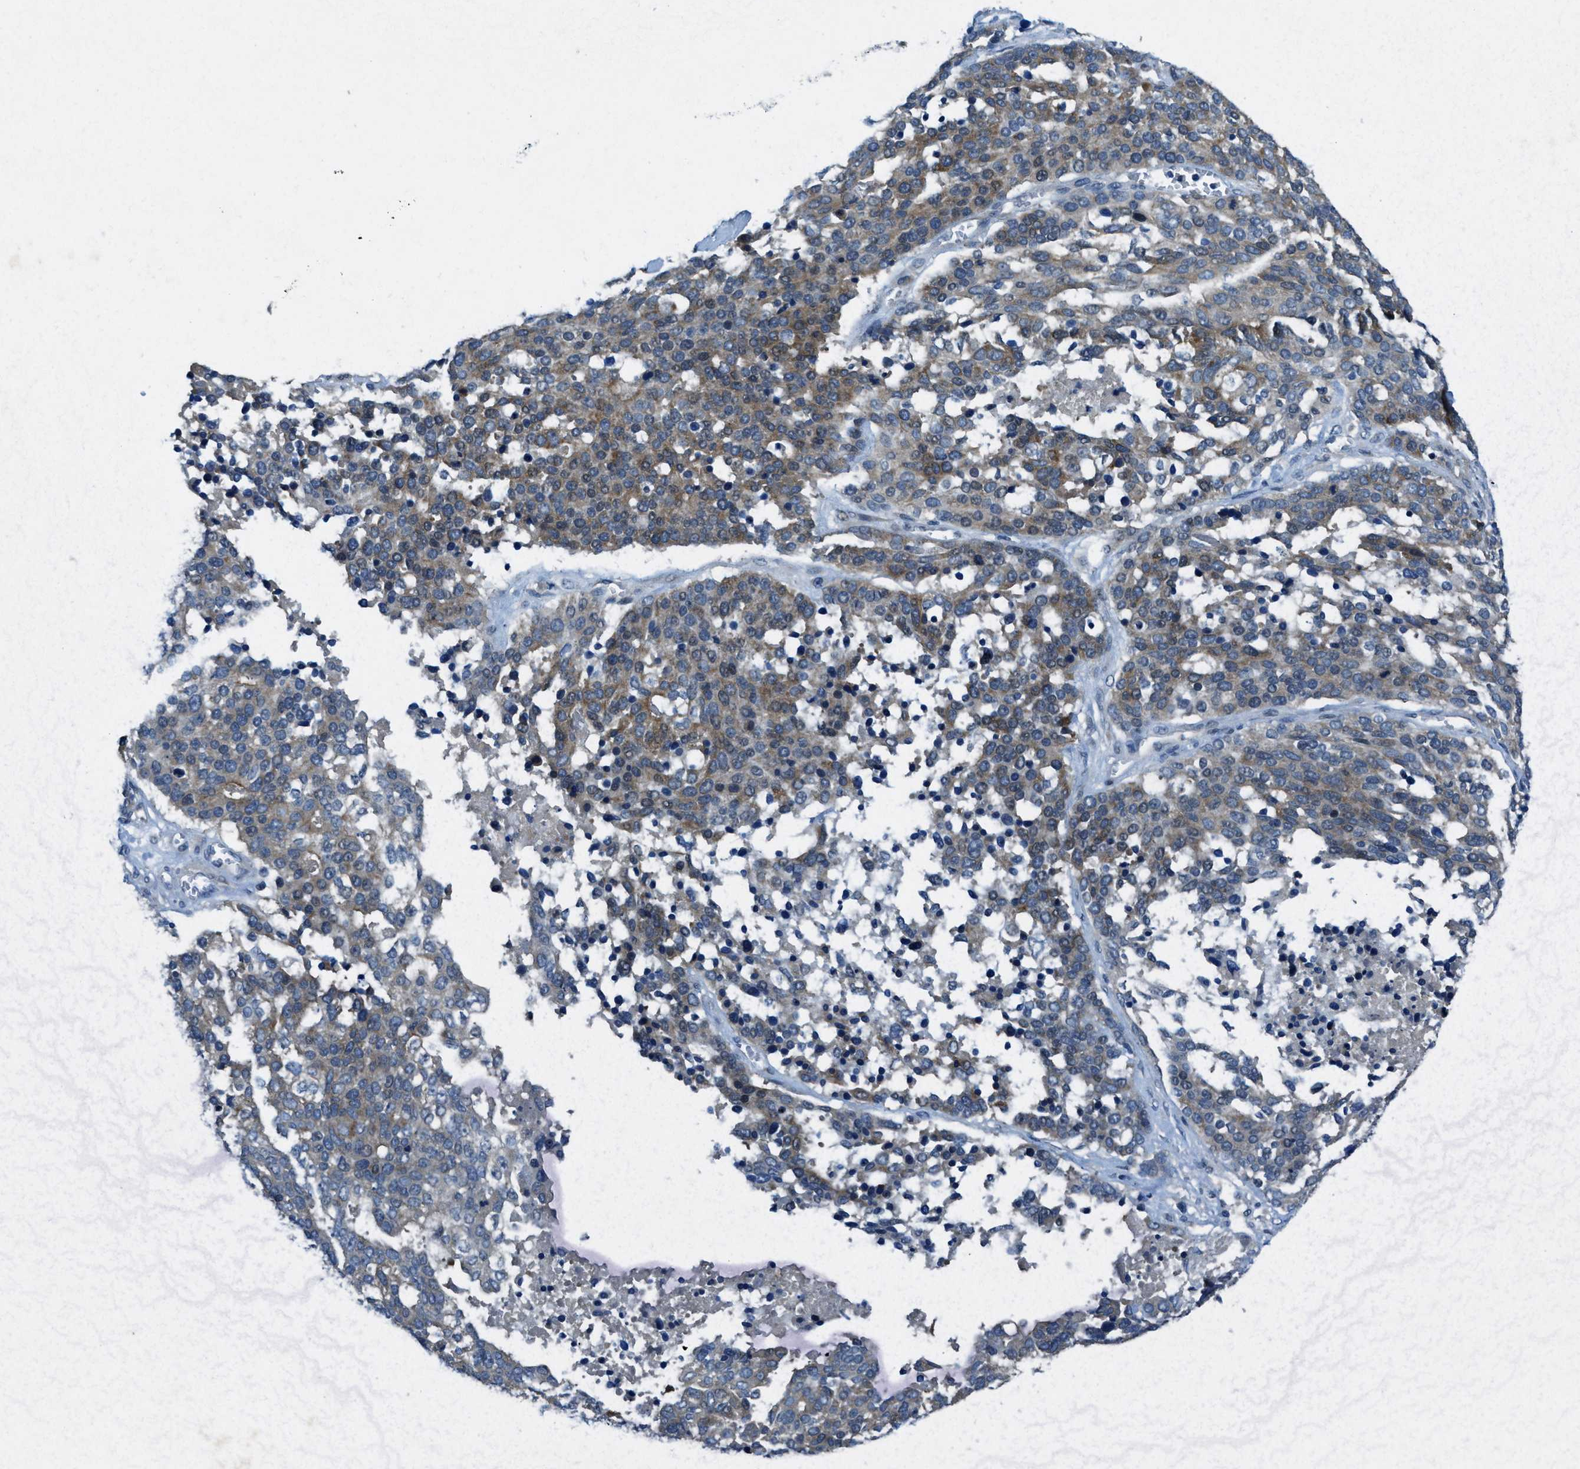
{"staining": {"intensity": "moderate", "quantity": "25%-75%", "location": "cytoplasmic/membranous"}, "tissue": "ovarian cancer", "cell_type": "Tumor cells", "image_type": "cancer", "snomed": [{"axis": "morphology", "description": "Cystadenocarcinoma, serous, NOS"}, {"axis": "topography", "description": "Ovary"}], "caption": "Immunohistochemistry (IHC) of serous cystadenocarcinoma (ovarian) demonstrates medium levels of moderate cytoplasmic/membranous expression in approximately 25%-75% of tumor cells.", "gene": "SNX14", "patient": {"sex": "female", "age": 44}}